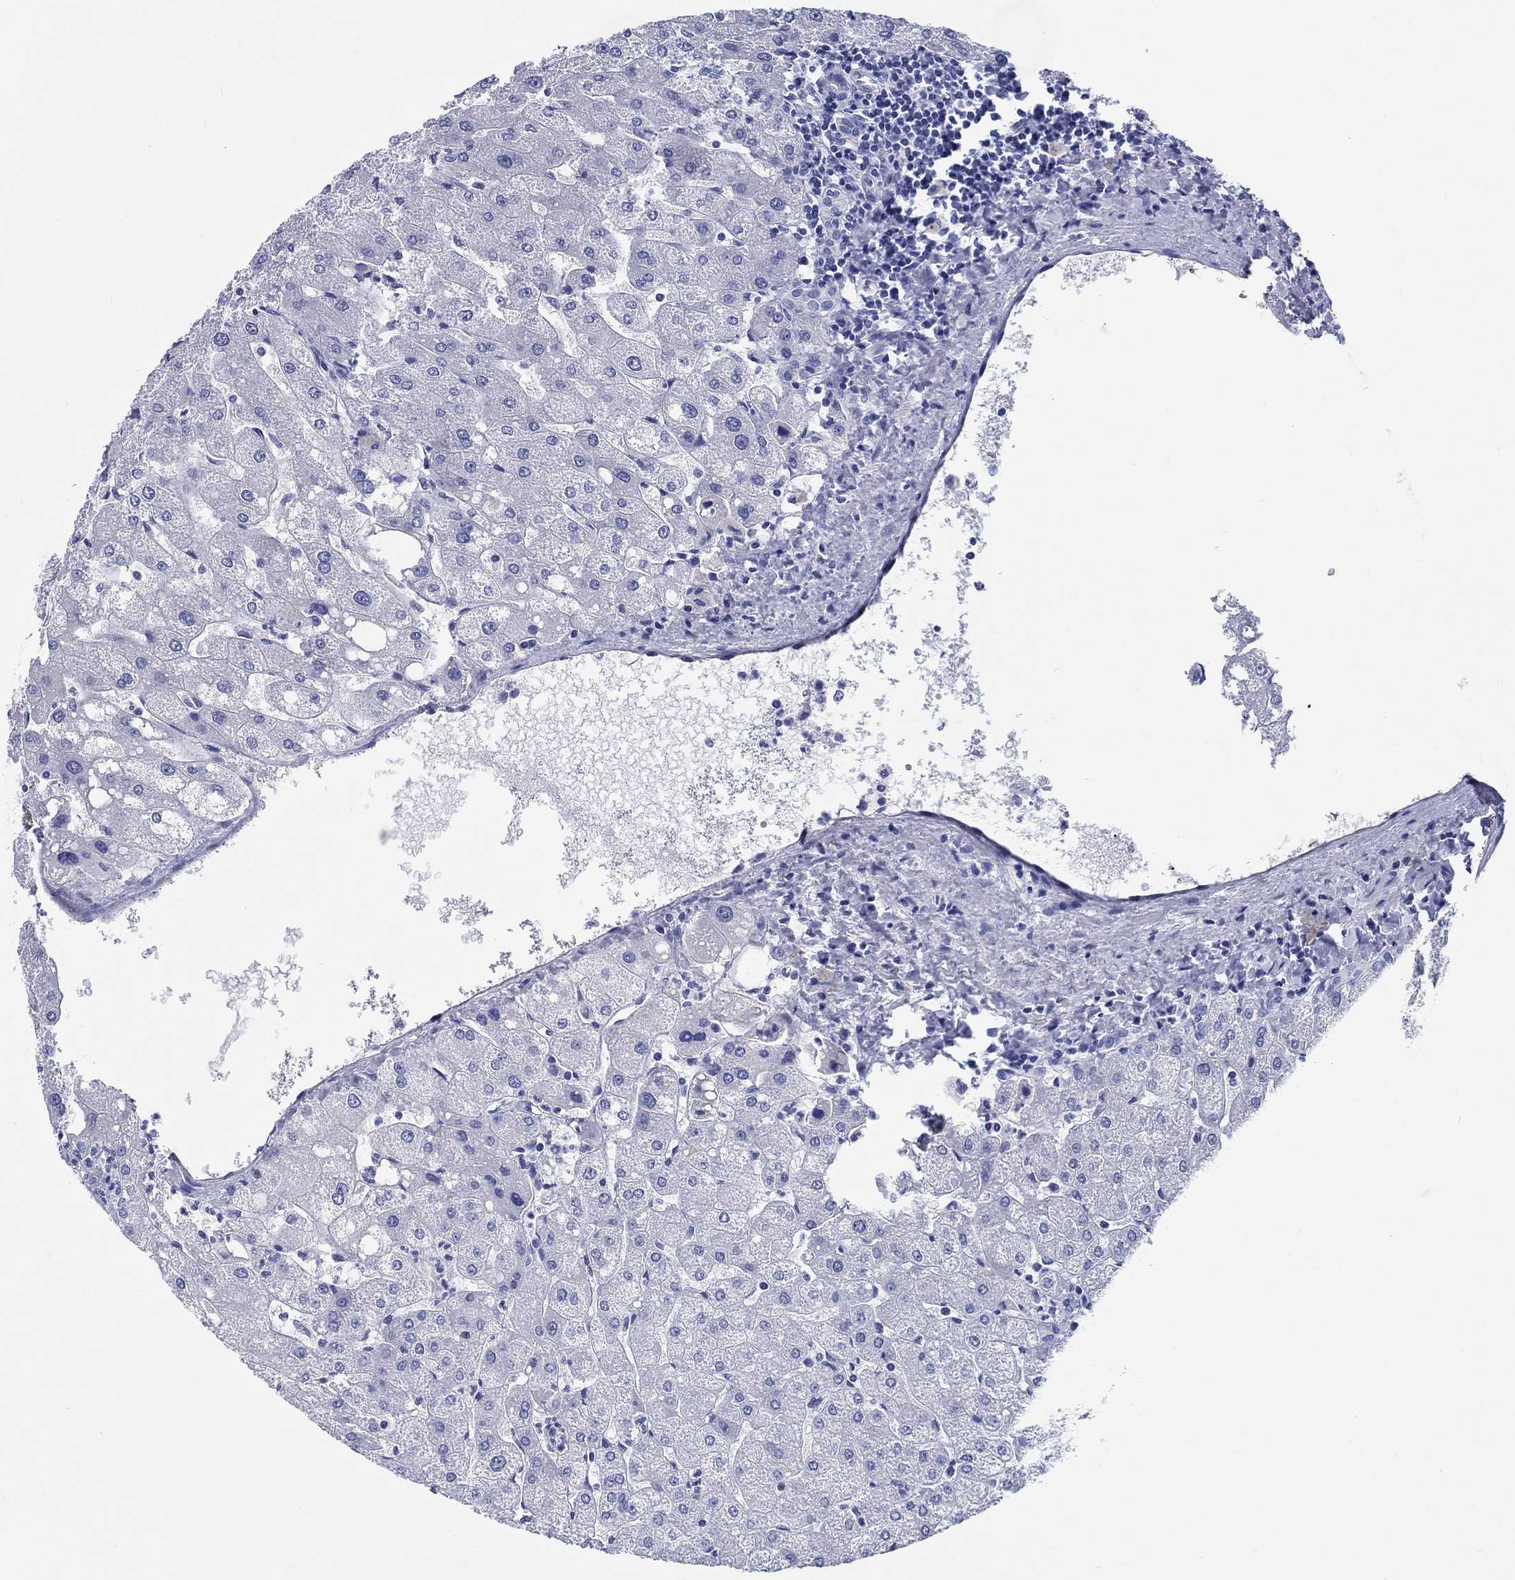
{"staining": {"intensity": "negative", "quantity": "none", "location": "none"}, "tissue": "liver", "cell_type": "Cholangiocytes", "image_type": "normal", "snomed": [{"axis": "morphology", "description": "Normal tissue, NOS"}, {"axis": "topography", "description": "Liver"}], "caption": "The immunohistochemistry photomicrograph has no significant expression in cholangiocytes of liver. The staining was performed using DAB to visualize the protein expression in brown, while the nuclei were stained in blue with hematoxylin (Magnification: 20x).", "gene": "RD3L", "patient": {"sex": "male", "age": 67}}